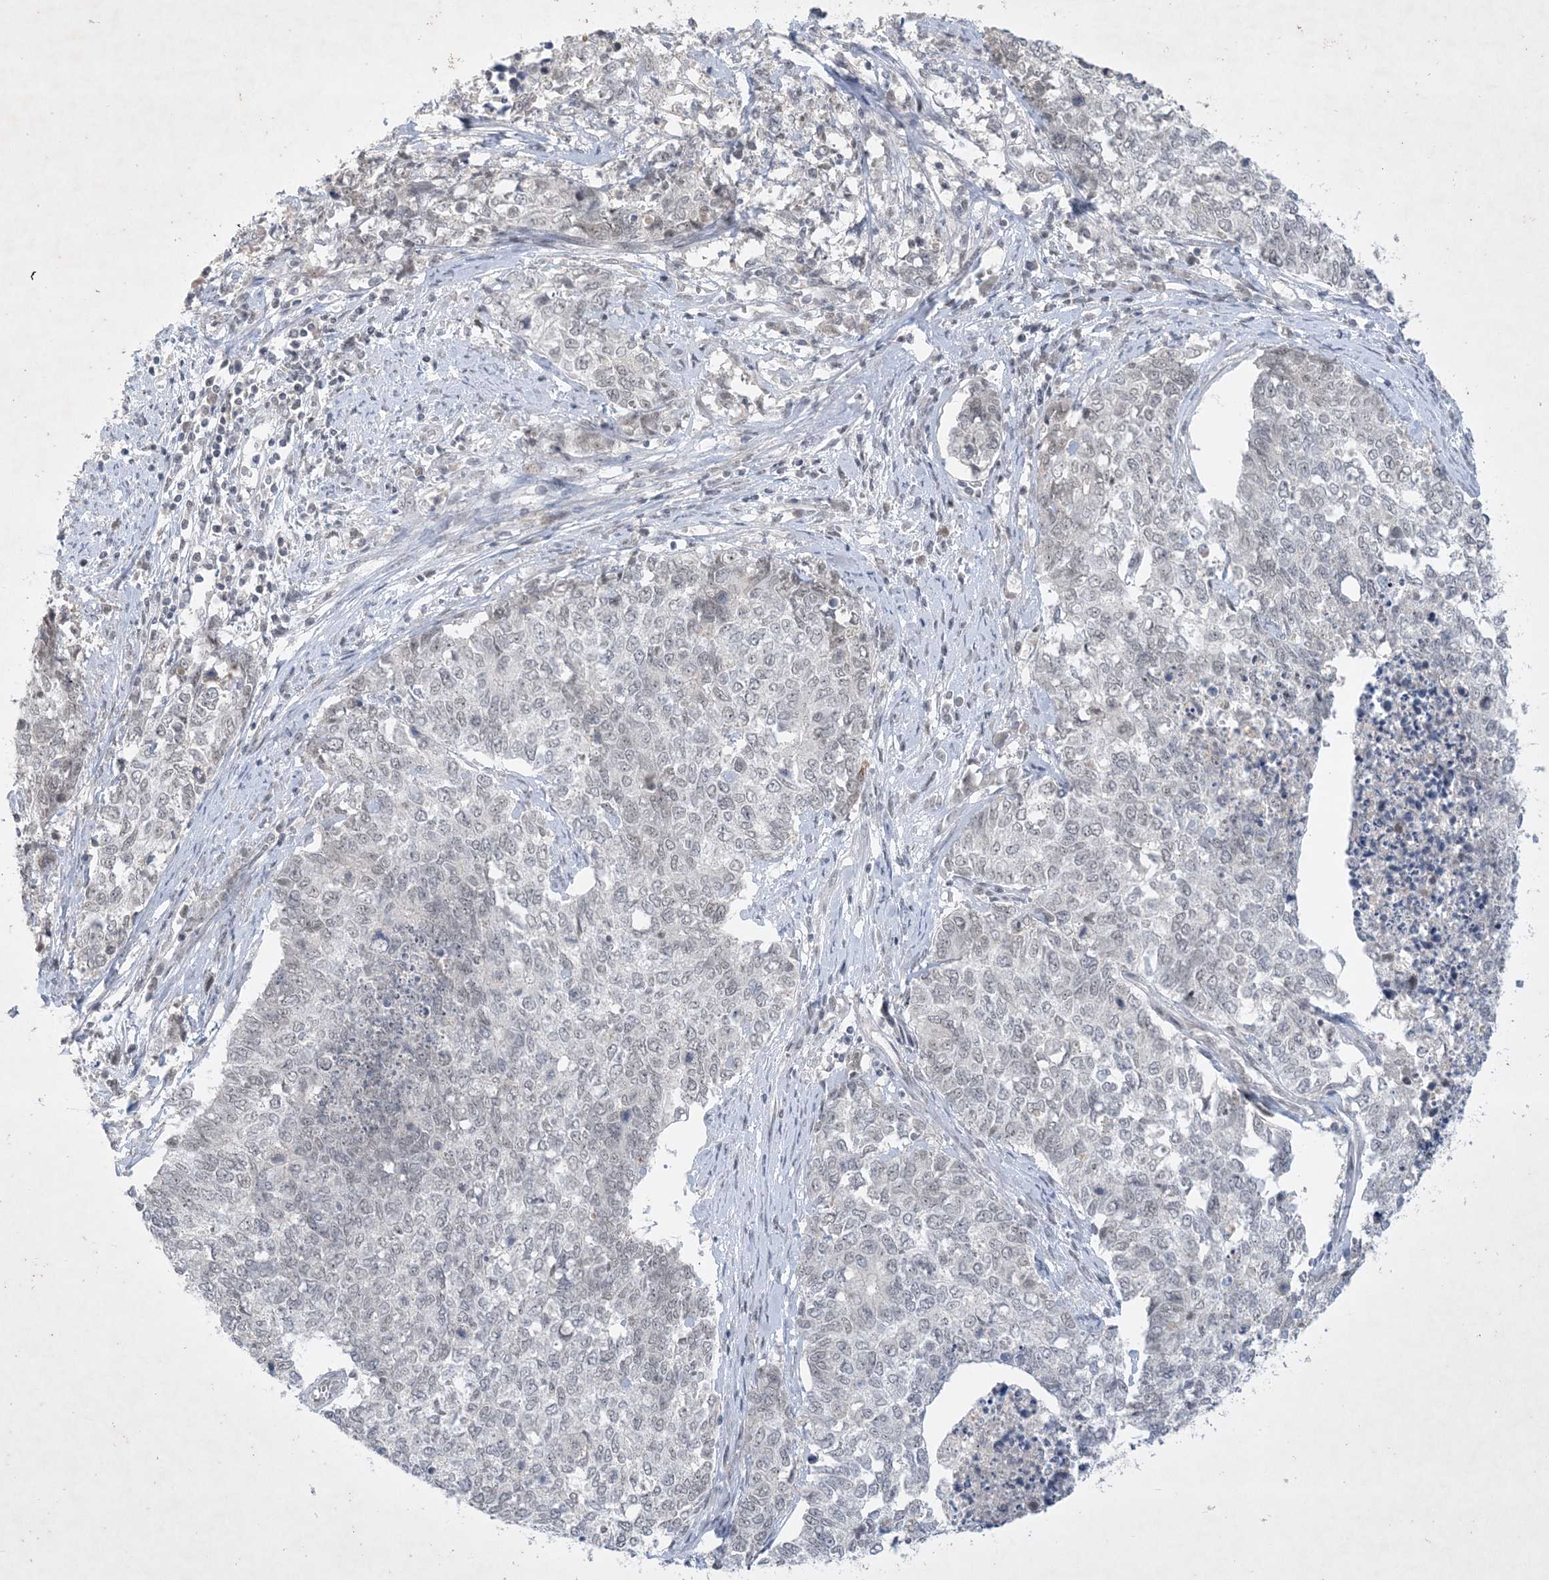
{"staining": {"intensity": "negative", "quantity": "none", "location": "none"}, "tissue": "cervical cancer", "cell_type": "Tumor cells", "image_type": "cancer", "snomed": [{"axis": "morphology", "description": "Squamous cell carcinoma, NOS"}, {"axis": "topography", "description": "Cervix"}], "caption": "Immunohistochemical staining of human cervical cancer shows no significant positivity in tumor cells.", "gene": "ZNF674", "patient": {"sex": "female", "age": 63}}